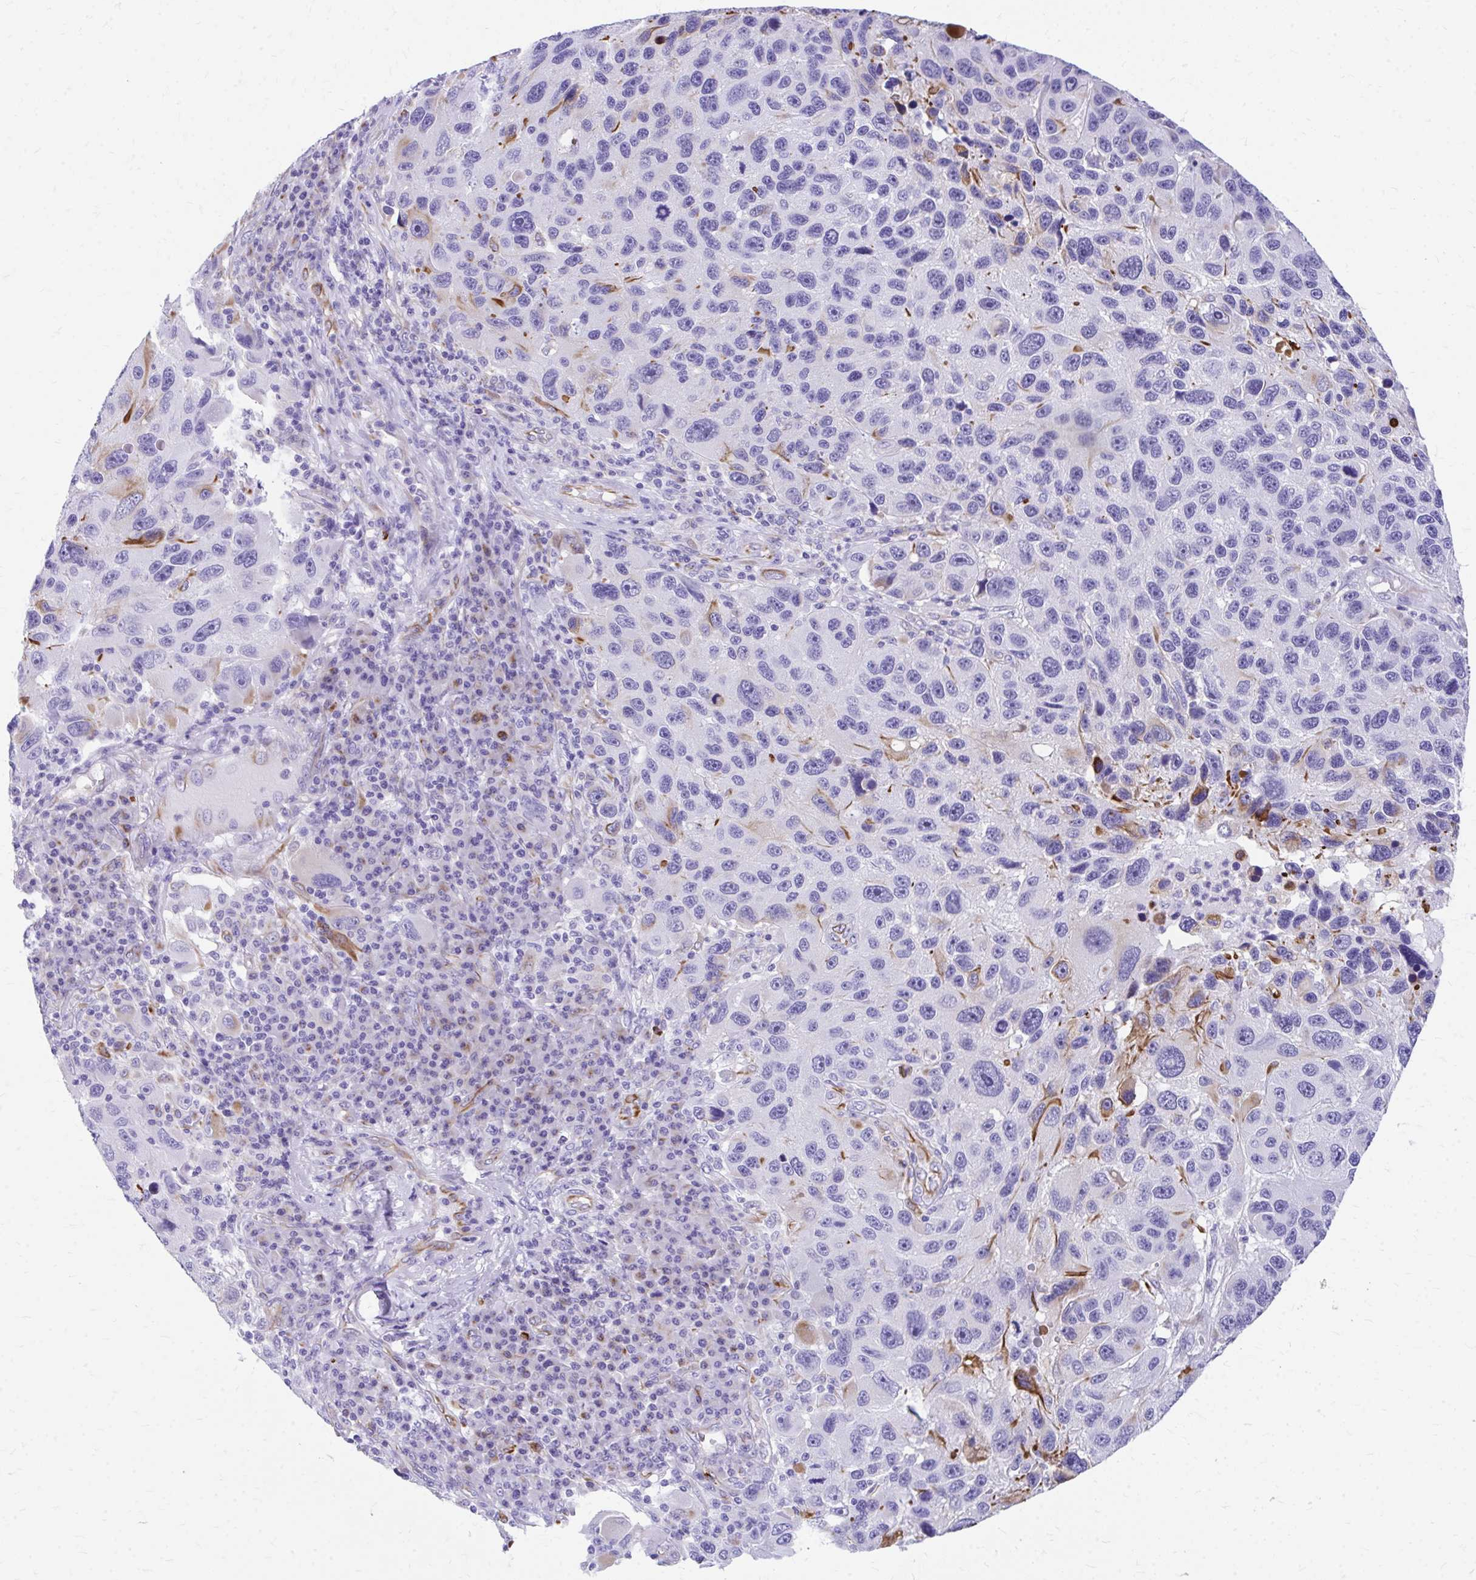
{"staining": {"intensity": "strong", "quantity": "<25%", "location": "cytoplasmic/membranous"}, "tissue": "melanoma", "cell_type": "Tumor cells", "image_type": "cancer", "snomed": [{"axis": "morphology", "description": "Malignant melanoma, NOS"}, {"axis": "topography", "description": "Skin"}], "caption": "Immunohistochemical staining of human malignant melanoma displays medium levels of strong cytoplasmic/membranous positivity in approximately <25% of tumor cells.", "gene": "ZNF699", "patient": {"sex": "male", "age": 53}}